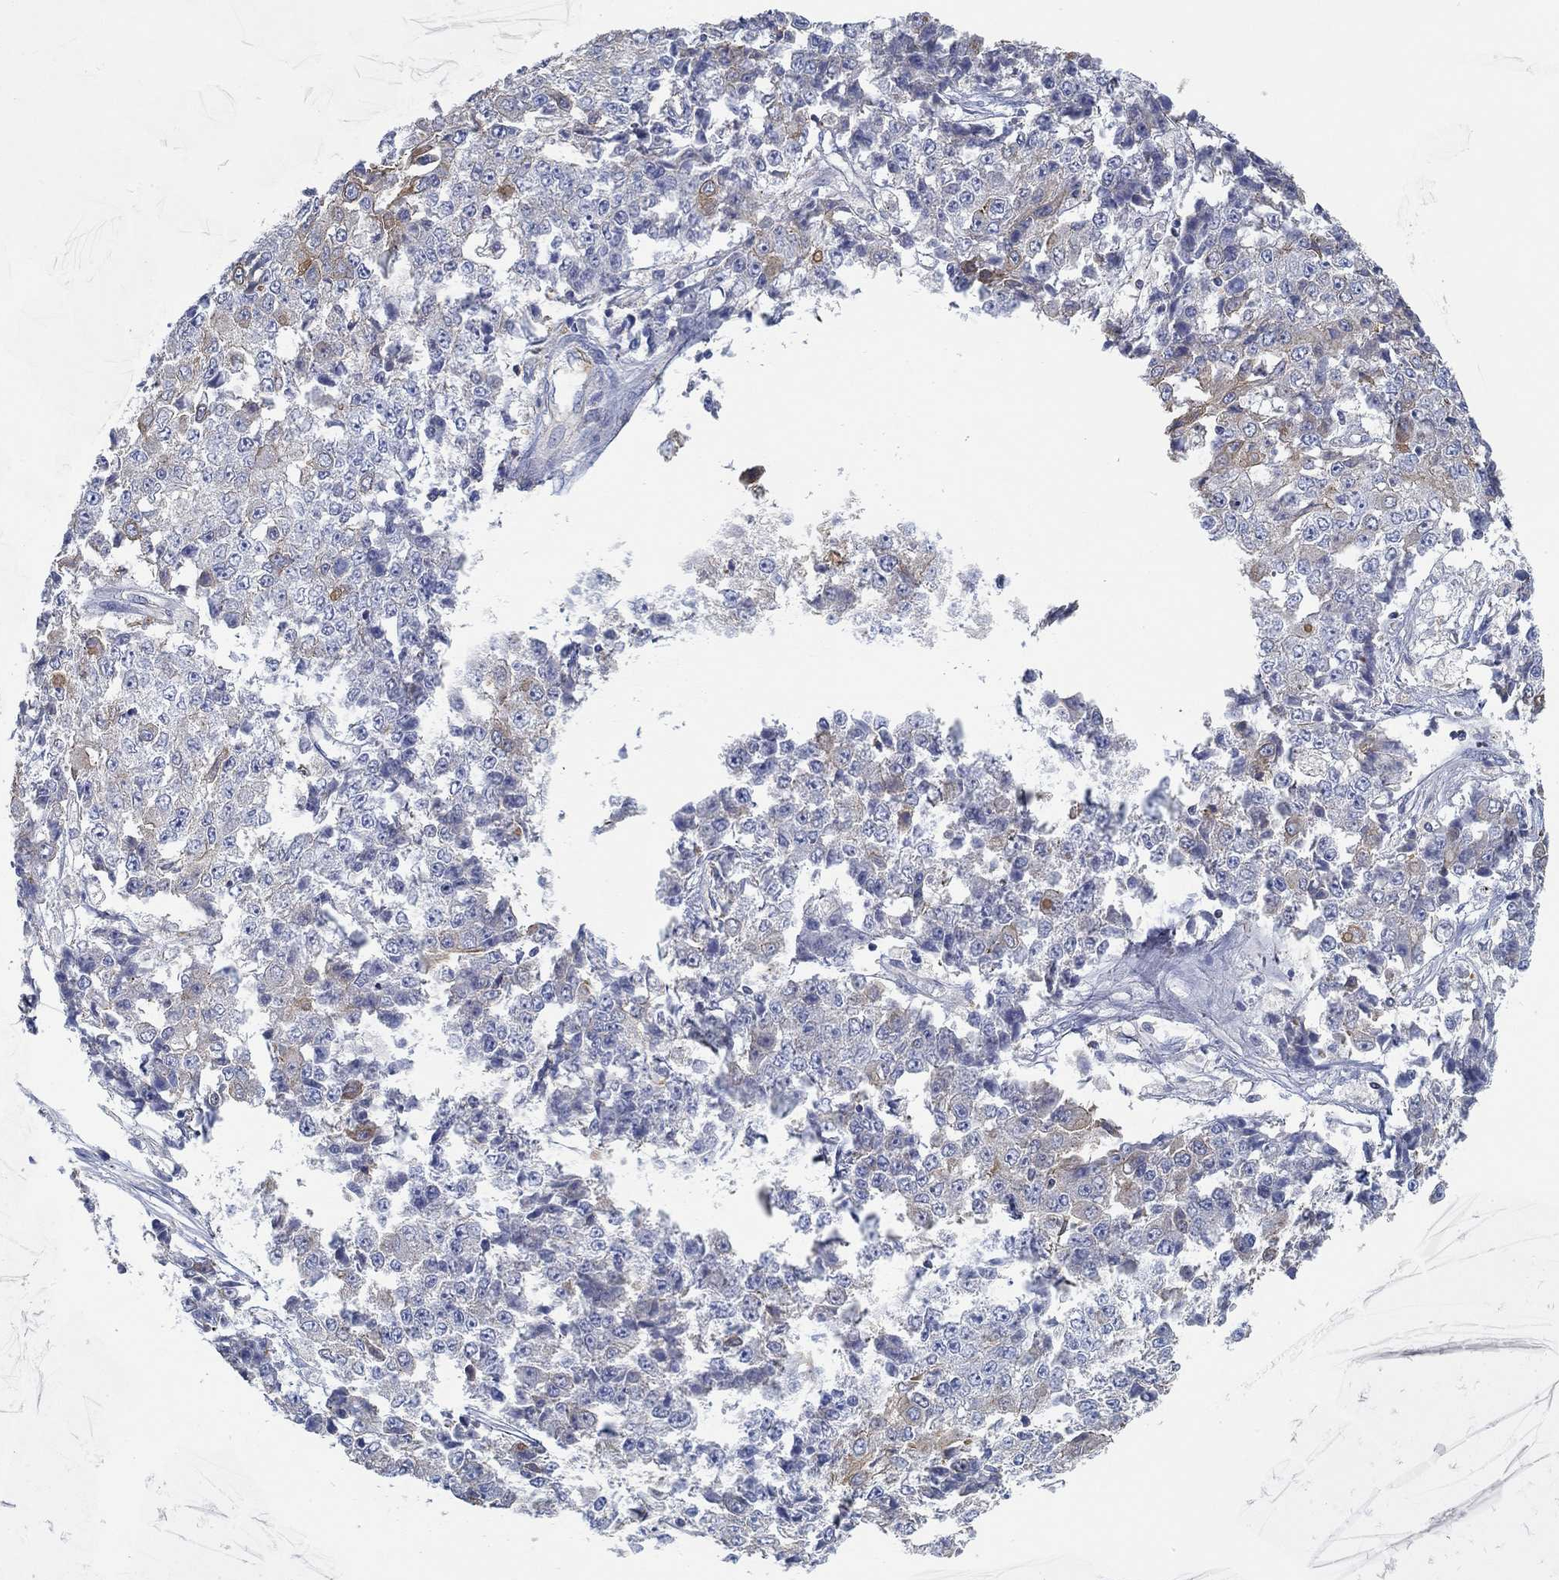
{"staining": {"intensity": "weak", "quantity": "<25%", "location": "cytoplasmic/membranous"}, "tissue": "ovarian cancer", "cell_type": "Tumor cells", "image_type": "cancer", "snomed": [{"axis": "morphology", "description": "Carcinoma, endometroid"}, {"axis": "topography", "description": "Ovary"}], "caption": "This is an IHC histopathology image of endometroid carcinoma (ovarian). There is no expression in tumor cells.", "gene": "BBOF1", "patient": {"sex": "female", "age": 42}}